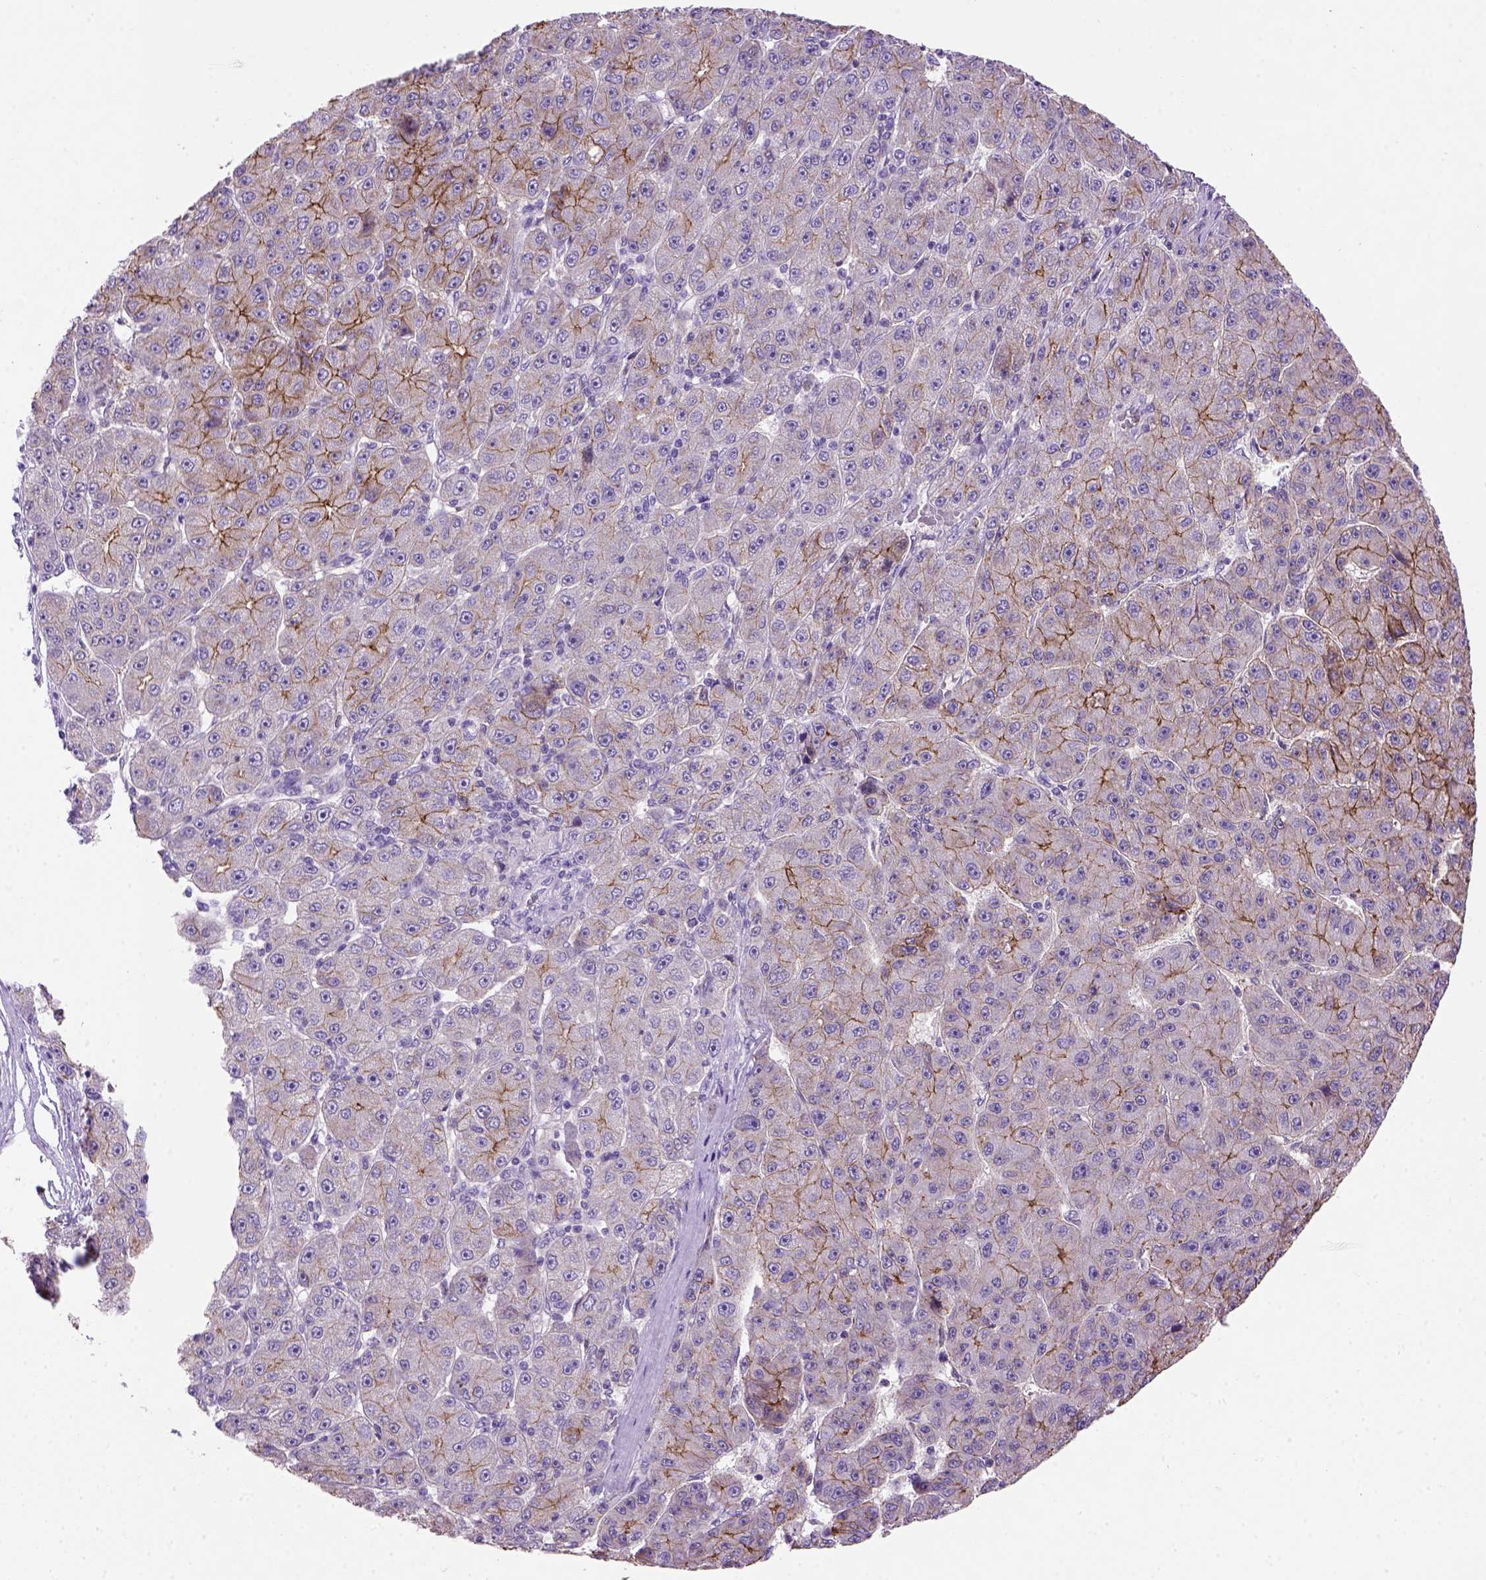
{"staining": {"intensity": "moderate", "quantity": "25%-75%", "location": "cytoplasmic/membranous"}, "tissue": "liver cancer", "cell_type": "Tumor cells", "image_type": "cancer", "snomed": [{"axis": "morphology", "description": "Carcinoma, Hepatocellular, NOS"}, {"axis": "topography", "description": "Liver"}], "caption": "DAB (3,3'-diaminobenzidine) immunohistochemical staining of hepatocellular carcinoma (liver) displays moderate cytoplasmic/membranous protein positivity in about 25%-75% of tumor cells.", "gene": "CDH1", "patient": {"sex": "male", "age": 67}}